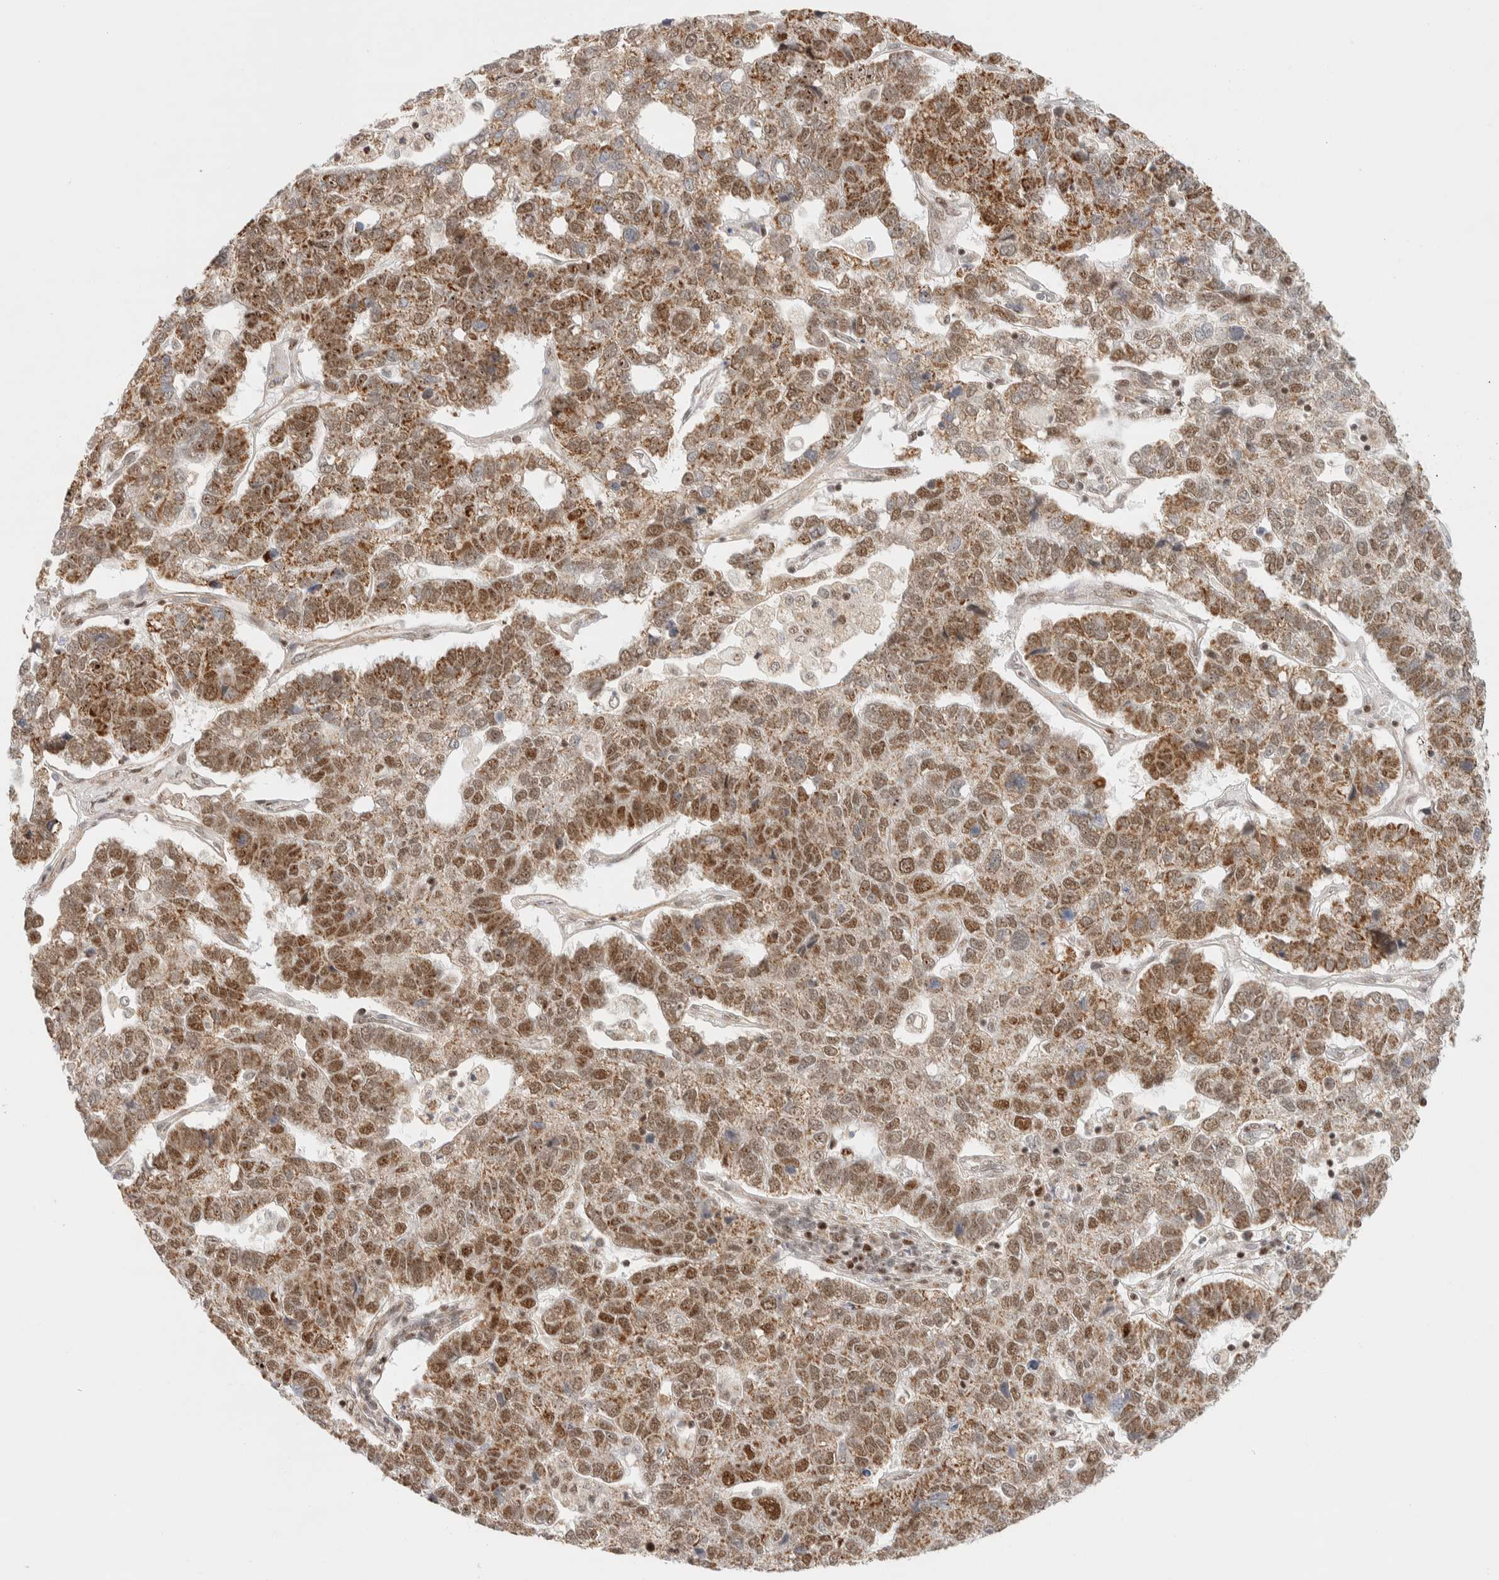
{"staining": {"intensity": "moderate", "quantity": ">75%", "location": "cytoplasmic/membranous,nuclear"}, "tissue": "pancreatic cancer", "cell_type": "Tumor cells", "image_type": "cancer", "snomed": [{"axis": "morphology", "description": "Adenocarcinoma, NOS"}, {"axis": "topography", "description": "Pancreas"}], "caption": "Immunohistochemical staining of human pancreatic cancer displays medium levels of moderate cytoplasmic/membranous and nuclear protein positivity in about >75% of tumor cells.", "gene": "TSPAN32", "patient": {"sex": "female", "age": 61}}